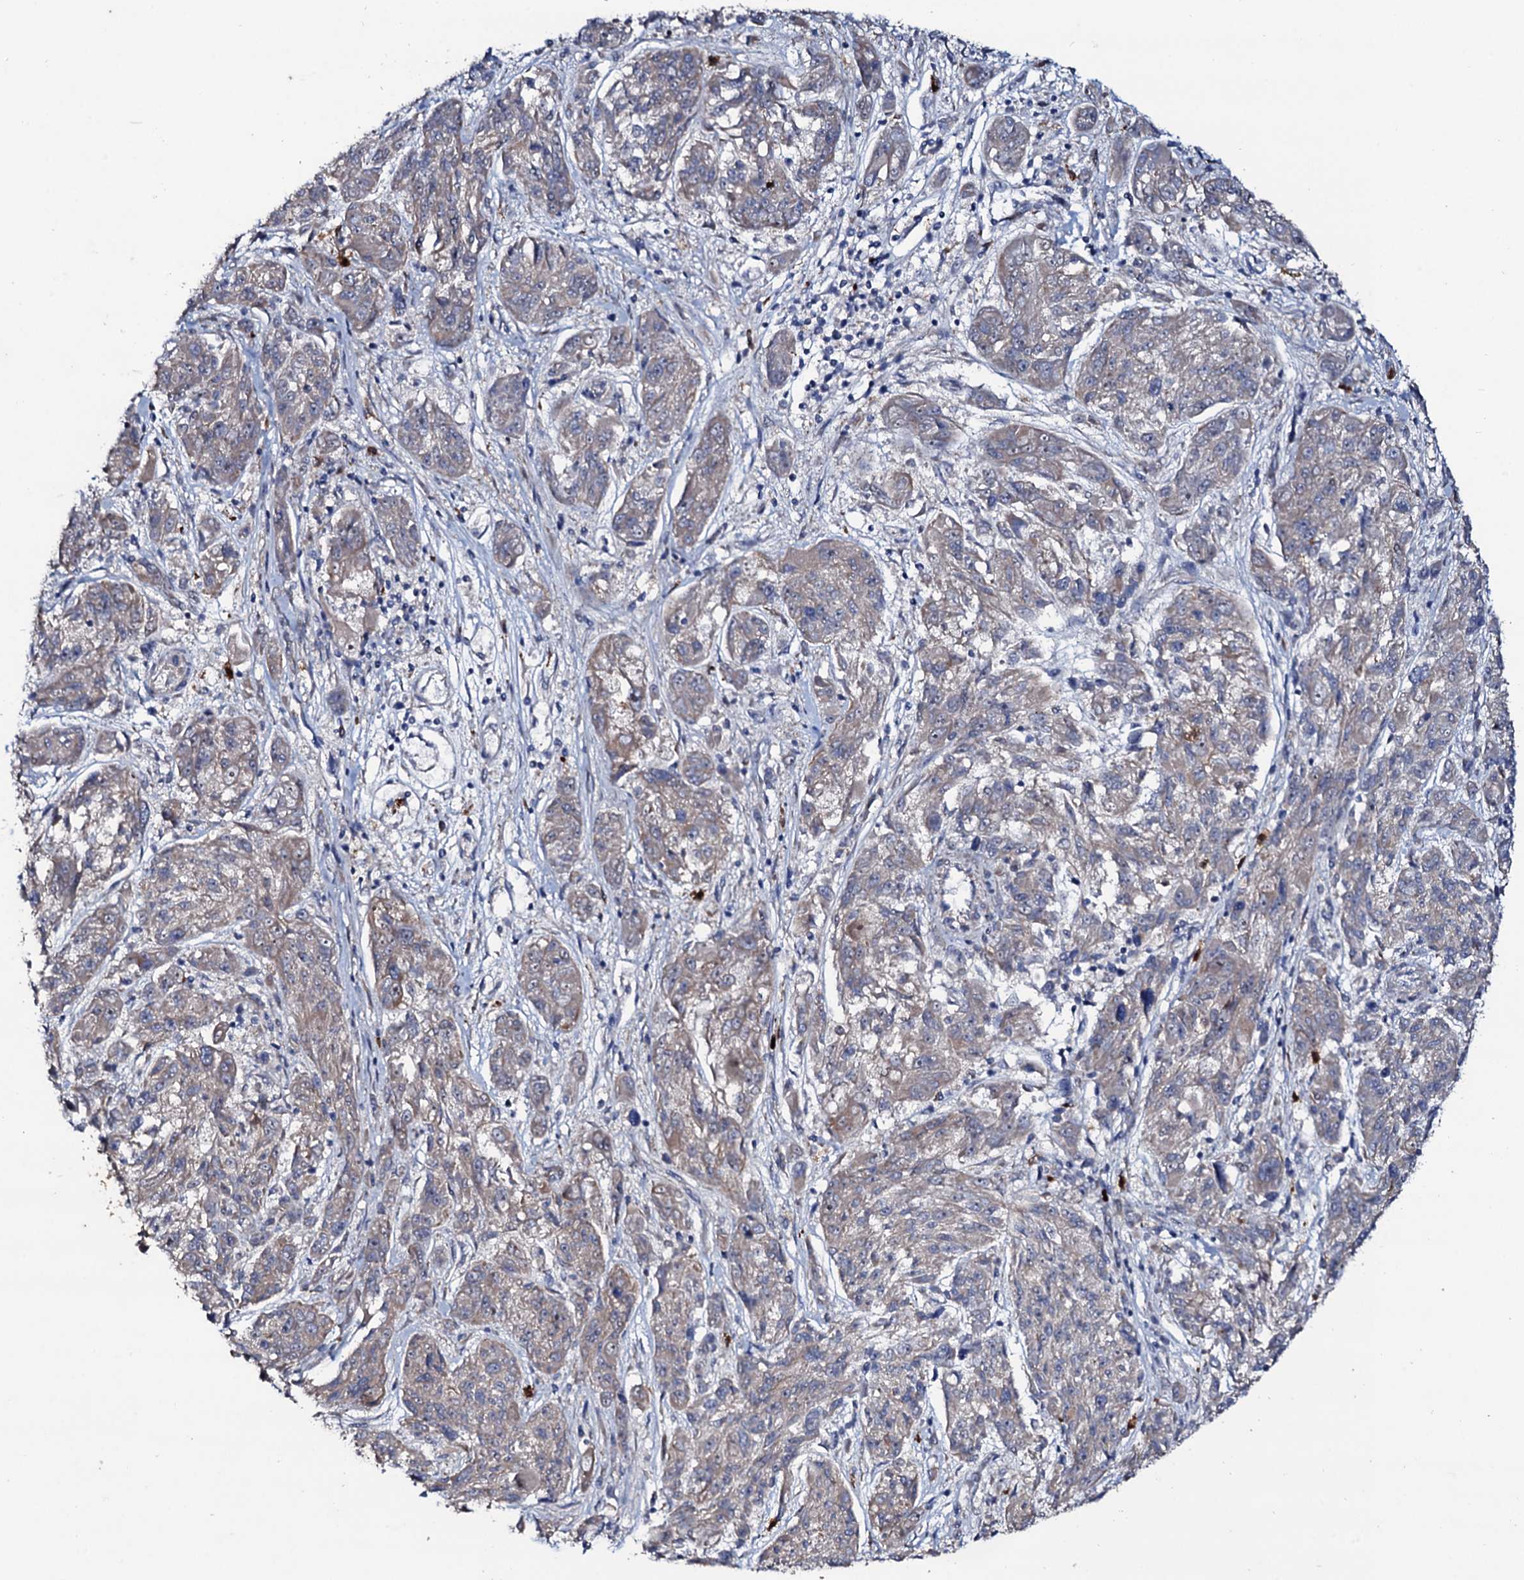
{"staining": {"intensity": "negative", "quantity": "none", "location": "none"}, "tissue": "melanoma", "cell_type": "Tumor cells", "image_type": "cancer", "snomed": [{"axis": "morphology", "description": "Malignant melanoma, NOS"}, {"axis": "topography", "description": "Skin"}], "caption": "A histopathology image of malignant melanoma stained for a protein shows no brown staining in tumor cells.", "gene": "COG6", "patient": {"sex": "male", "age": 53}}